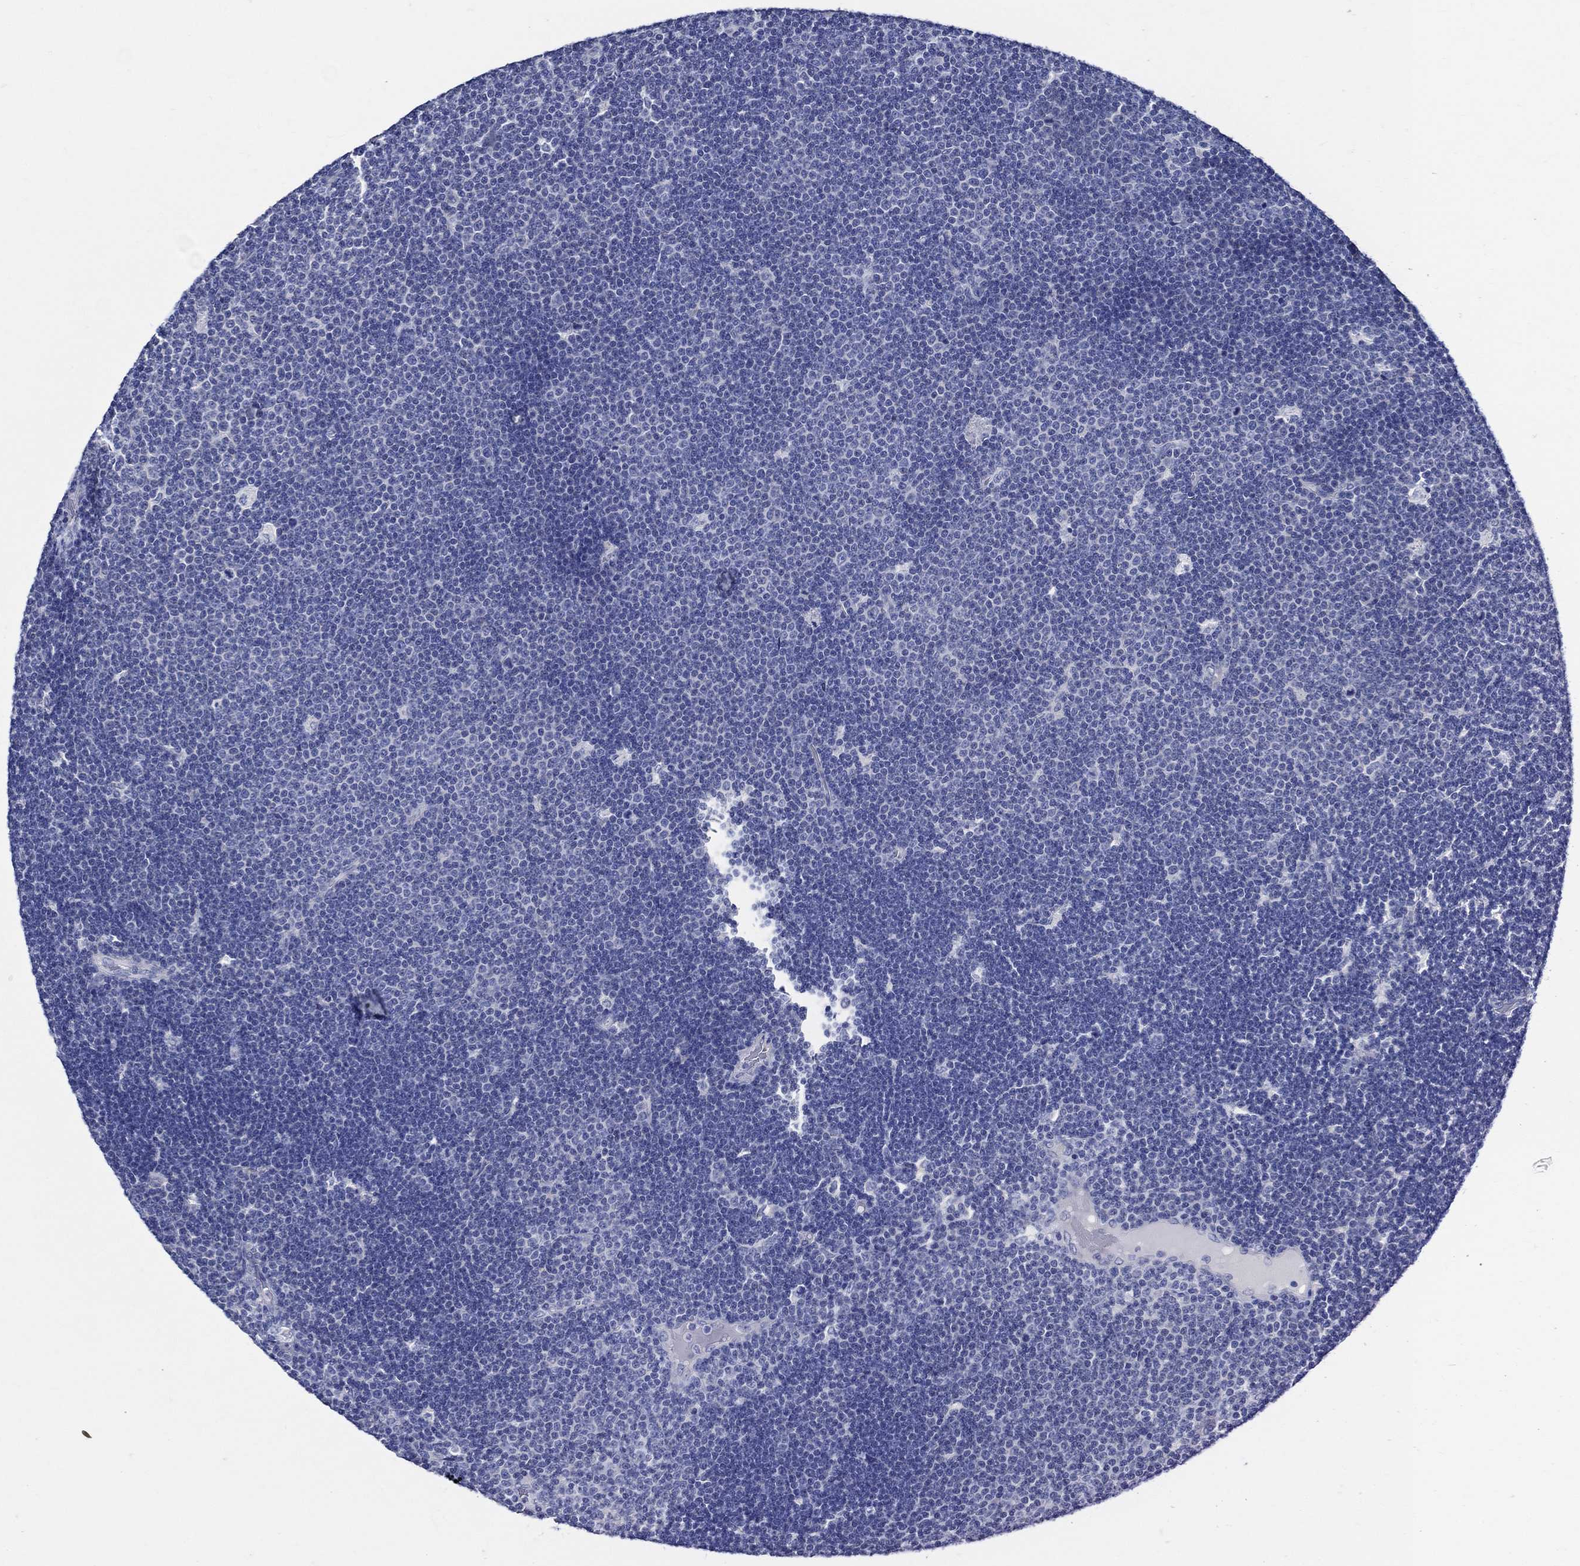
{"staining": {"intensity": "negative", "quantity": "none", "location": "none"}, "tissue": "lymphoma", "cell_type": "Tumor cells", "image_type": "cancer", "snomed": [{"axis": "morphology", "description": "Malignant lymphoma, non-Hodgkin's type, Low grade"}, {"axis": "topography", "description": "Brain"}], "caption": "IHC micrograph of neoplastic tissue: lymphoma stained with DAB (3,3'-diaminobenzidine) demonstrates no significant protein positivity in tumor cells.", "gene": "SKOR1", "patient": {"sex": "female", "age": 66}}